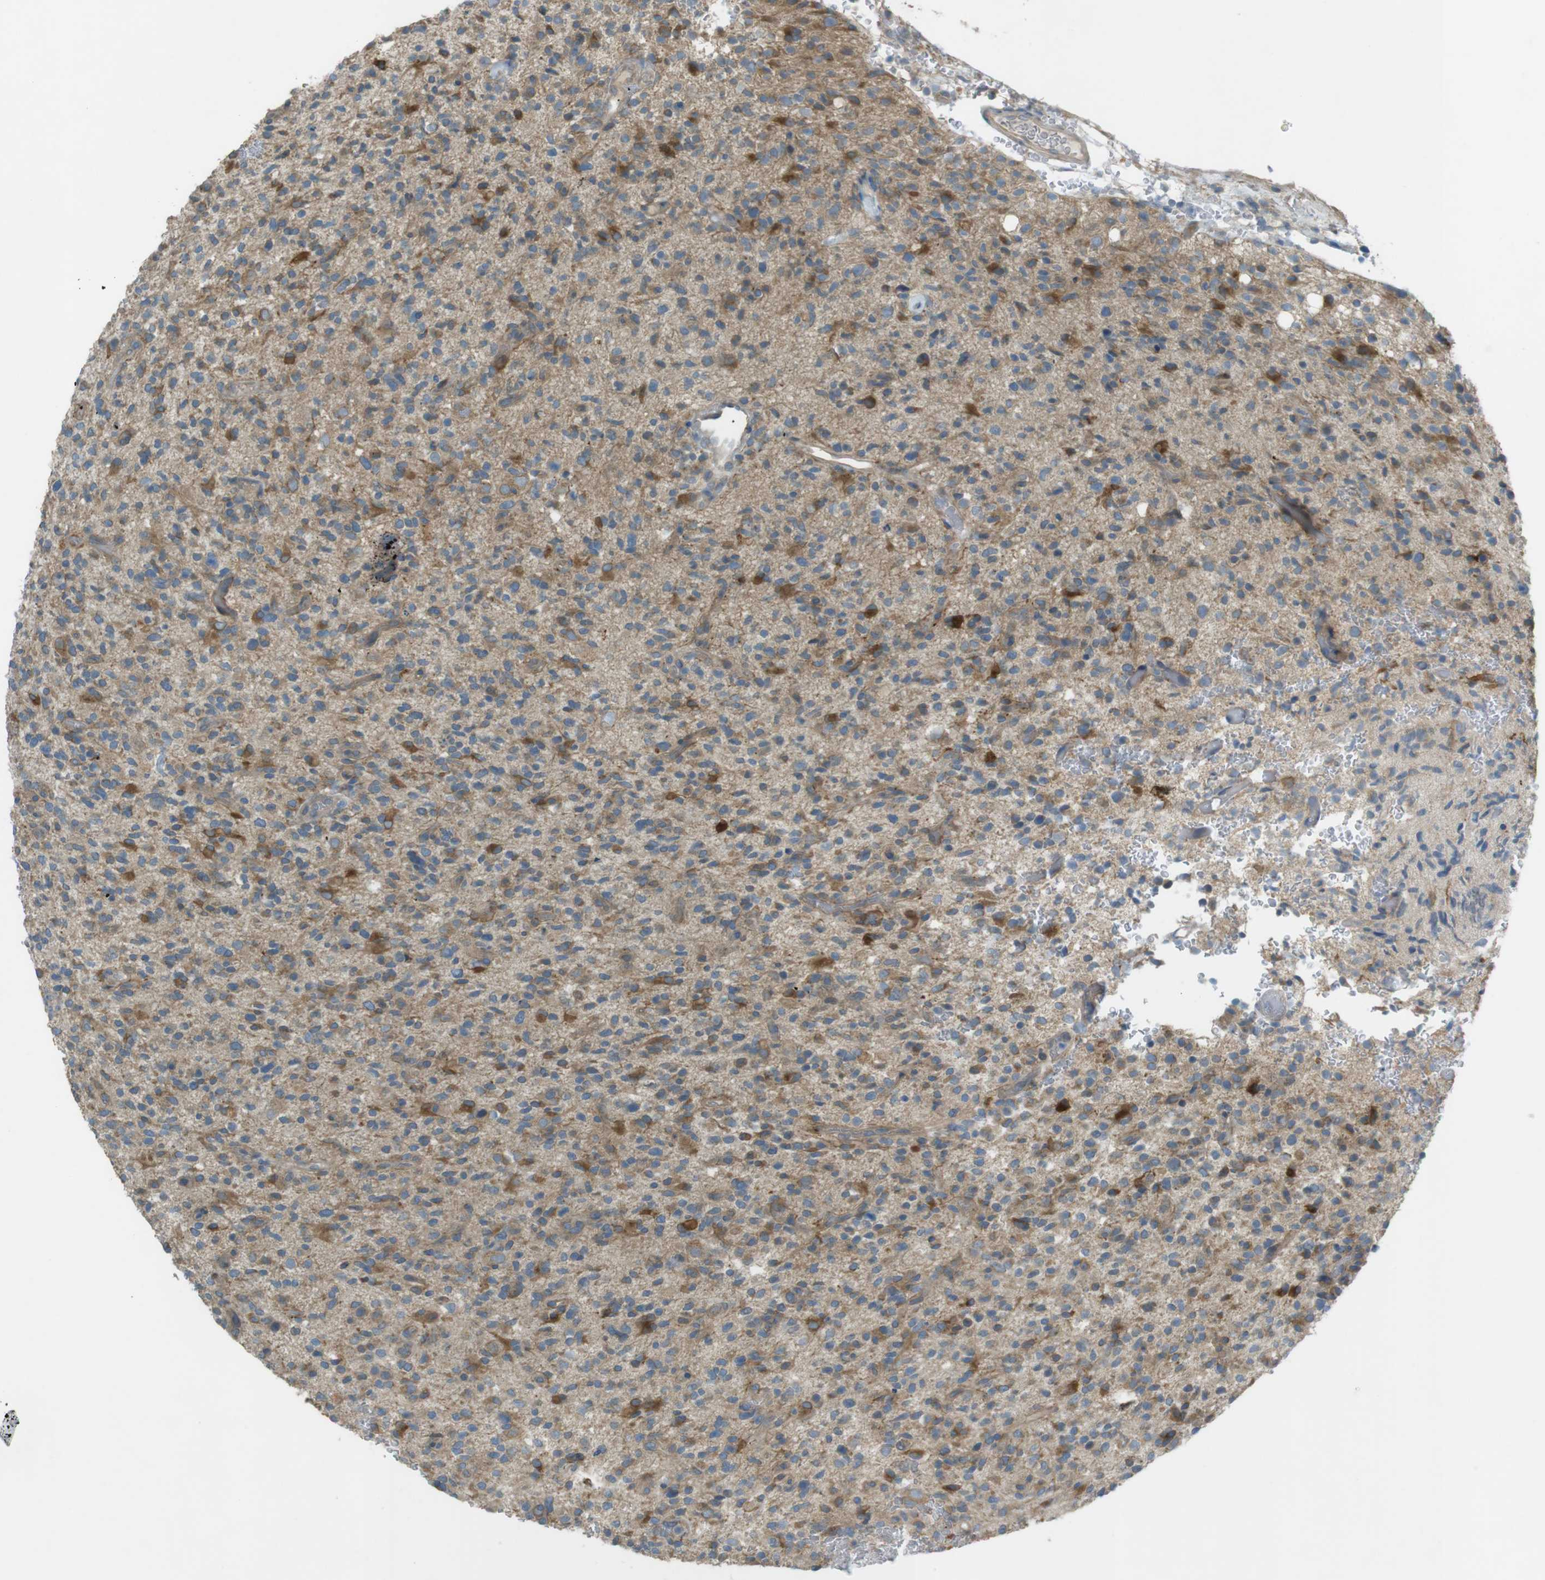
{"staining": {"intensity": "moderate", "quantity": ">75%", "location": "cytoplasmic/membranous"}, "tissue": "glioma", "cell_type": "Tumor cells", "image_type": "cancer", "snomed": [{"axis": "morphology", "description": "Glioma, malignant, High grade"}, {"axis": "topography", "description": "Brain"}], "caption": "Malignant glioma (high-grade) stained with DAB immunohistochemistry displays medium levels of moderate cytoplasmic/membranous staining in about >75% of tumor cells.", "gene": "TMEM41B", "patient": {"sex": "male", "age": 71}}